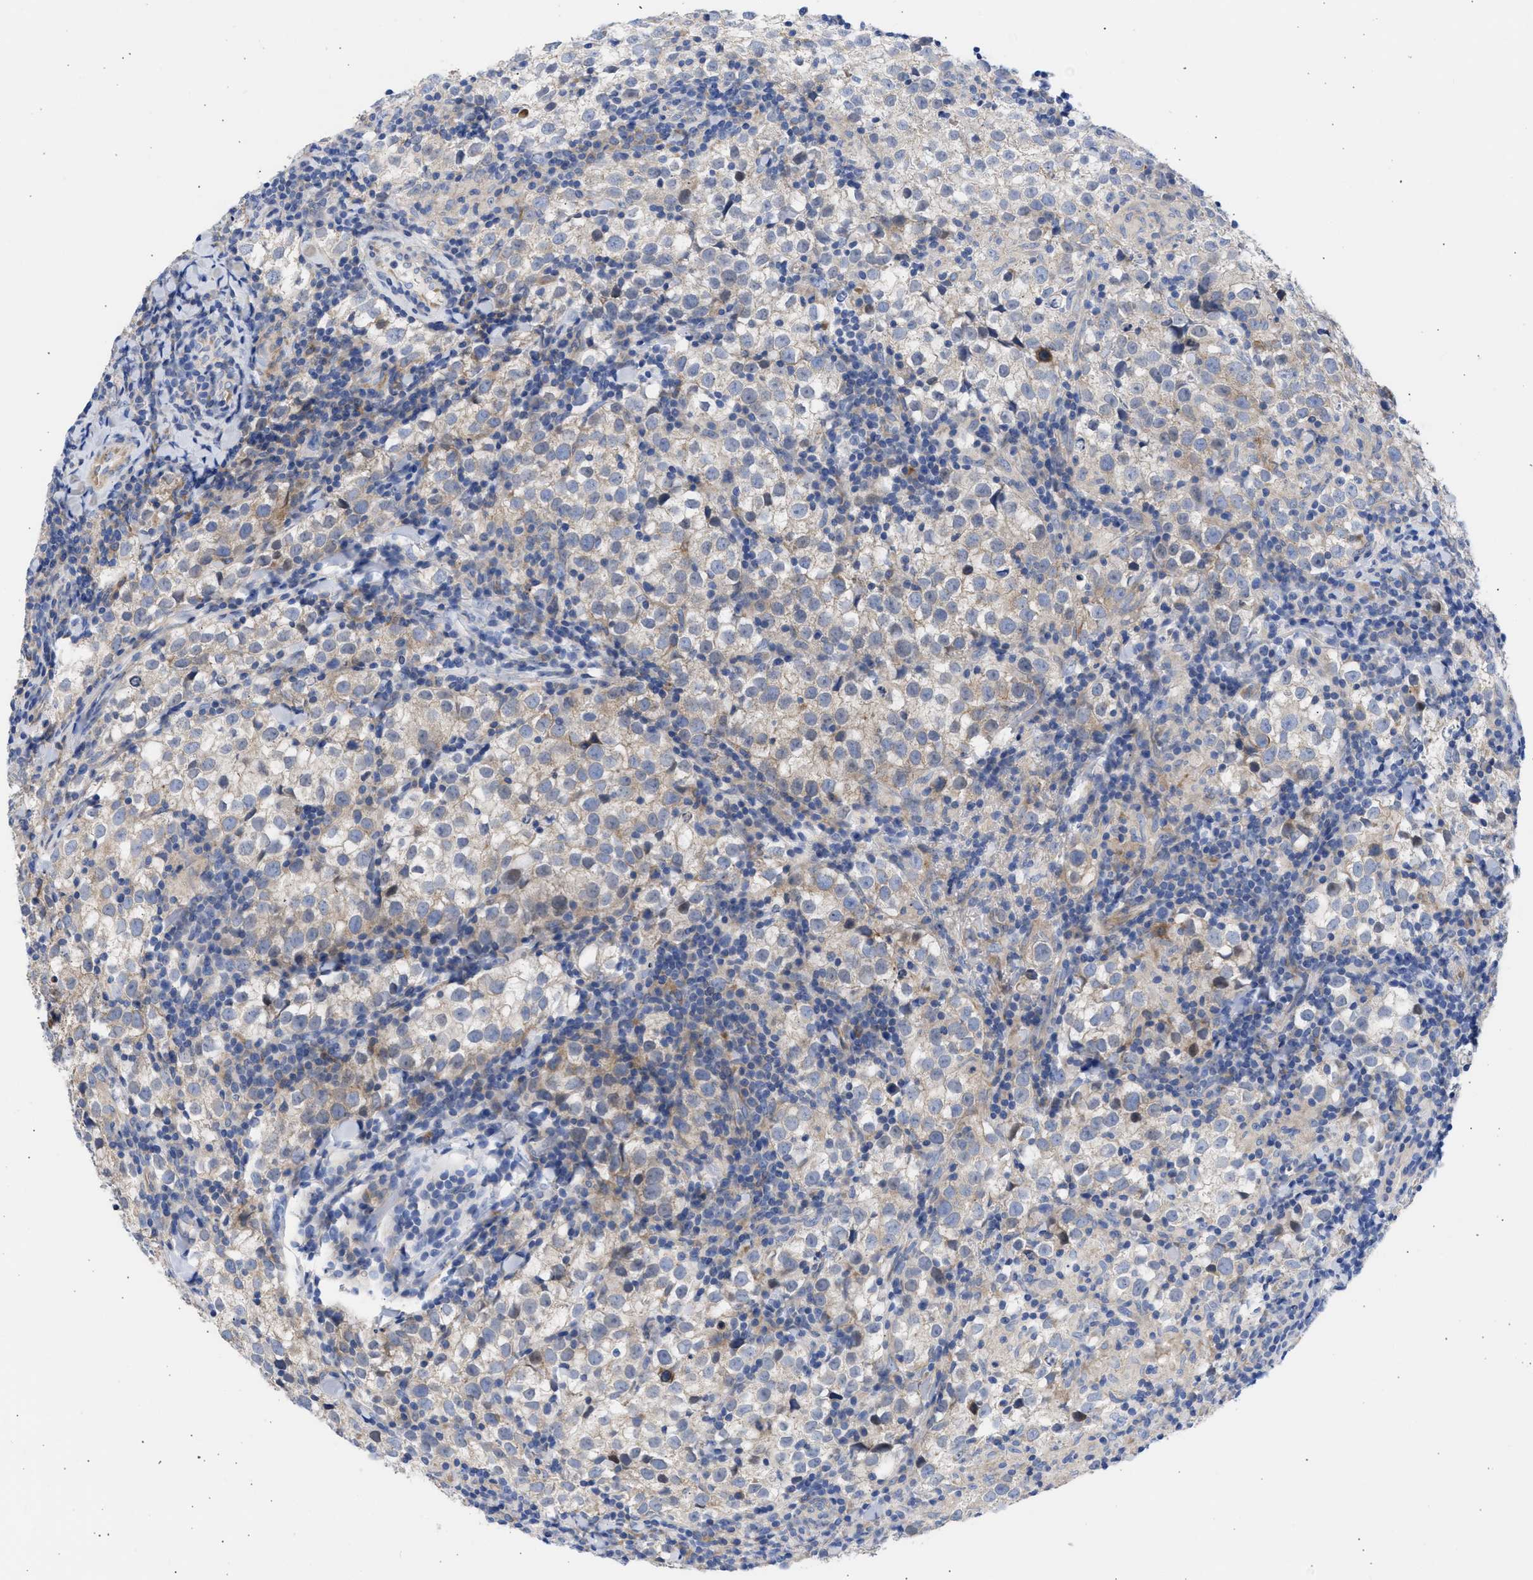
{"staining": {"intensity": "weak", "quantity": ">75%", "location": "cytoplasmic/membranous"}, "tissue": "testis cancer", "cell_type": "Tumor cells", "image_type": "cancer", "snomed": [{"axis": "morphology", "description": "Seminoma, NOS"}, {"axis": "morphology", "description": "Carcinoma, Embryonal, NOS"}, {"axis": "topography", "description": "Testis"}], "caption": "Protein expression analysis of human testis cancer (seminoma) reveals weak cytoplasmic/membranous staining in approximately >75% of tumor cells.", "gene": "BTG3", "patient": {"sex": "male", "age": 36}}